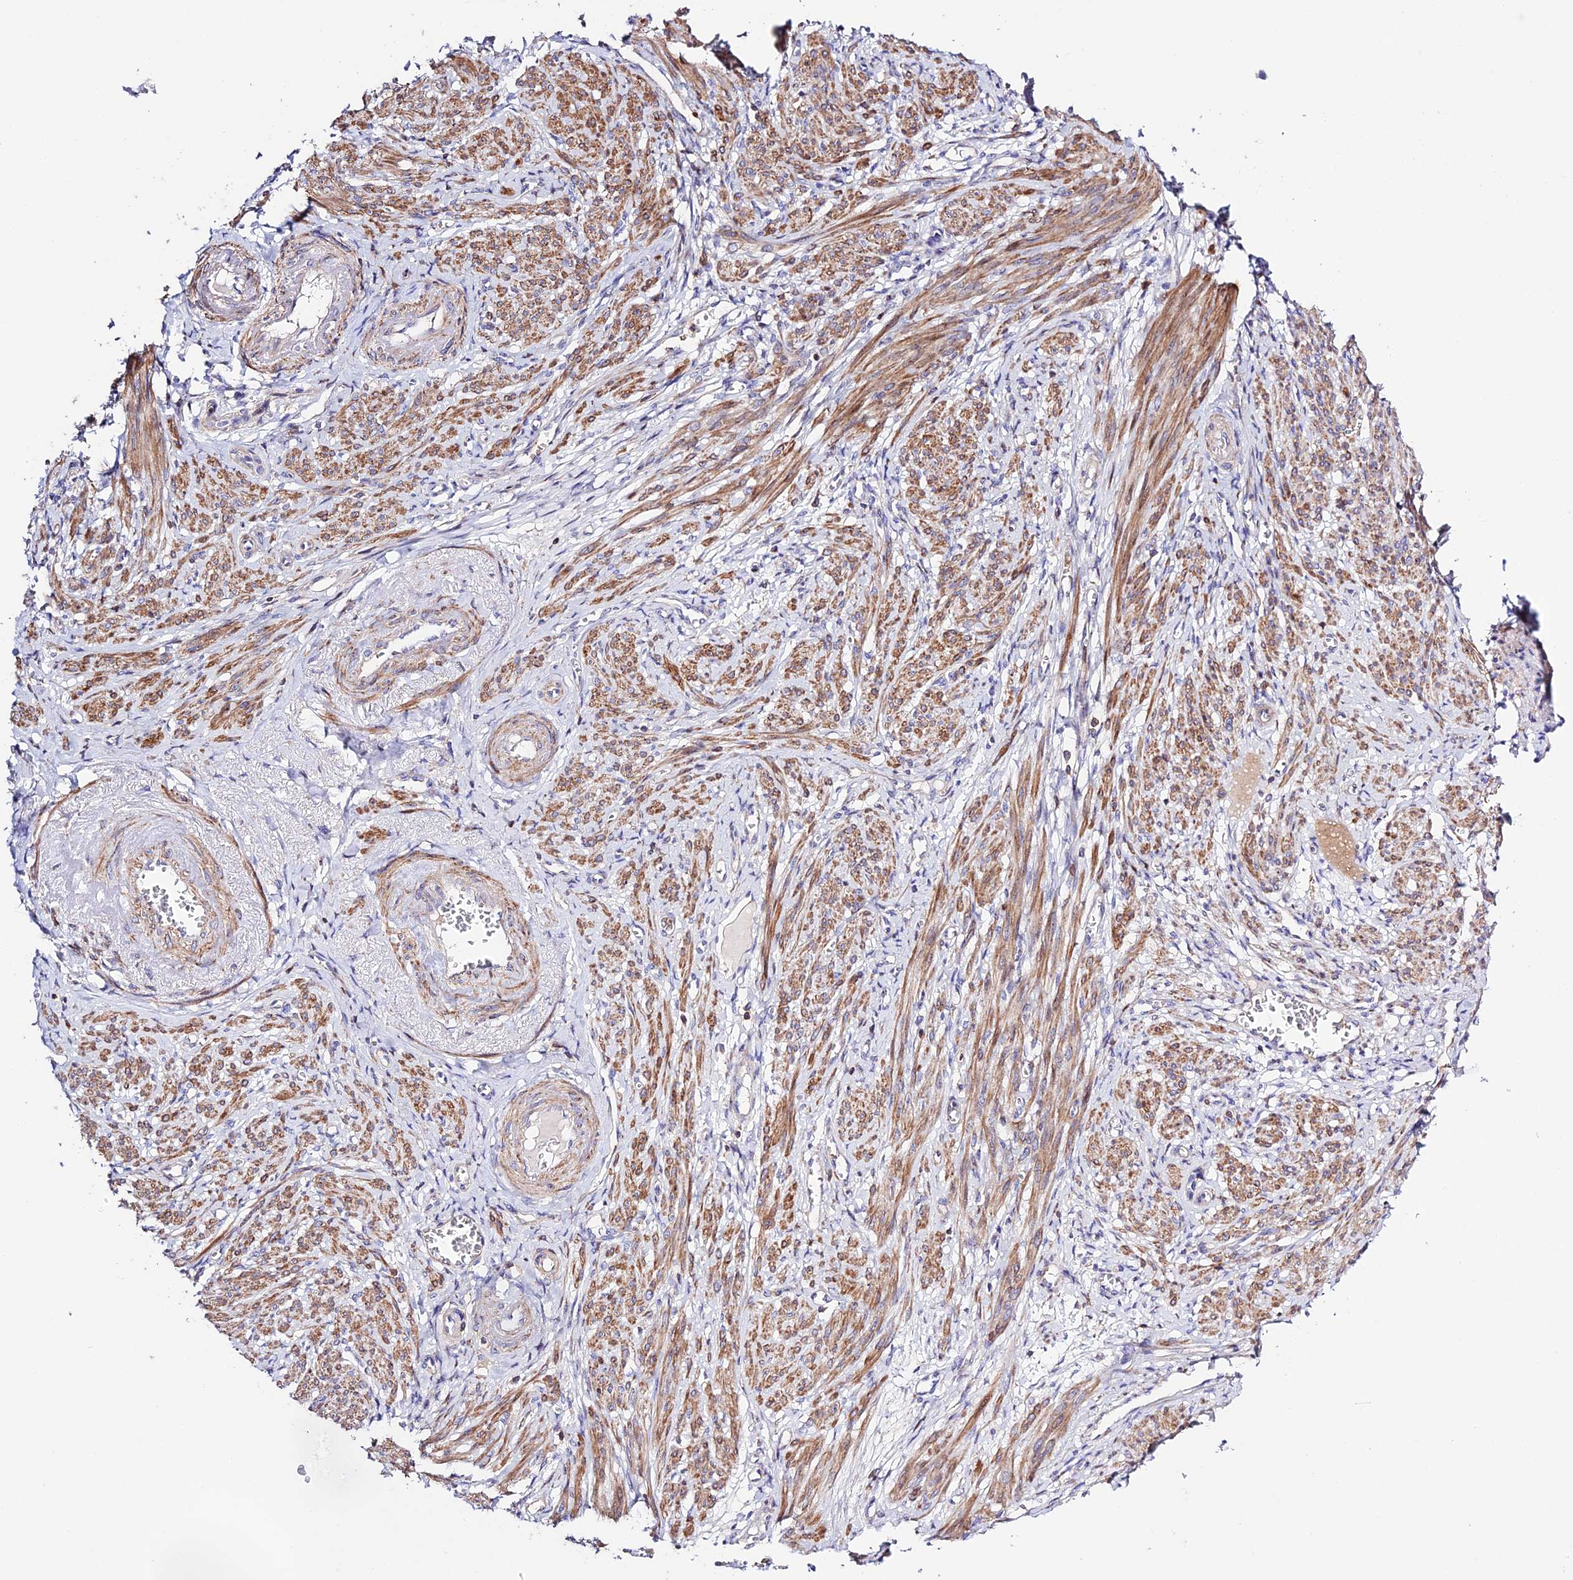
{"staining": {"intensity": "strong", "quantity": "25%-75%", "location": "cytoplasmic/membranous"}, "tissue": "smooth muscle", "cell_type": "Smooth muscle cells", "image_type": "normal", "snomed": [{"axis": "morphology", "description": "Normal tissue, NOS"}, {"axis": "topography", "description": "Smooth muscle"}], "caption": "Immunohistochemical staining of benign human smooth muscle reveals strong cytoplasmic/membranous protein staining in approximately 25%-75% of smooth muscle cells.", "gene": "PRIM1", "patient": {"sex": "female", "age": 39}}